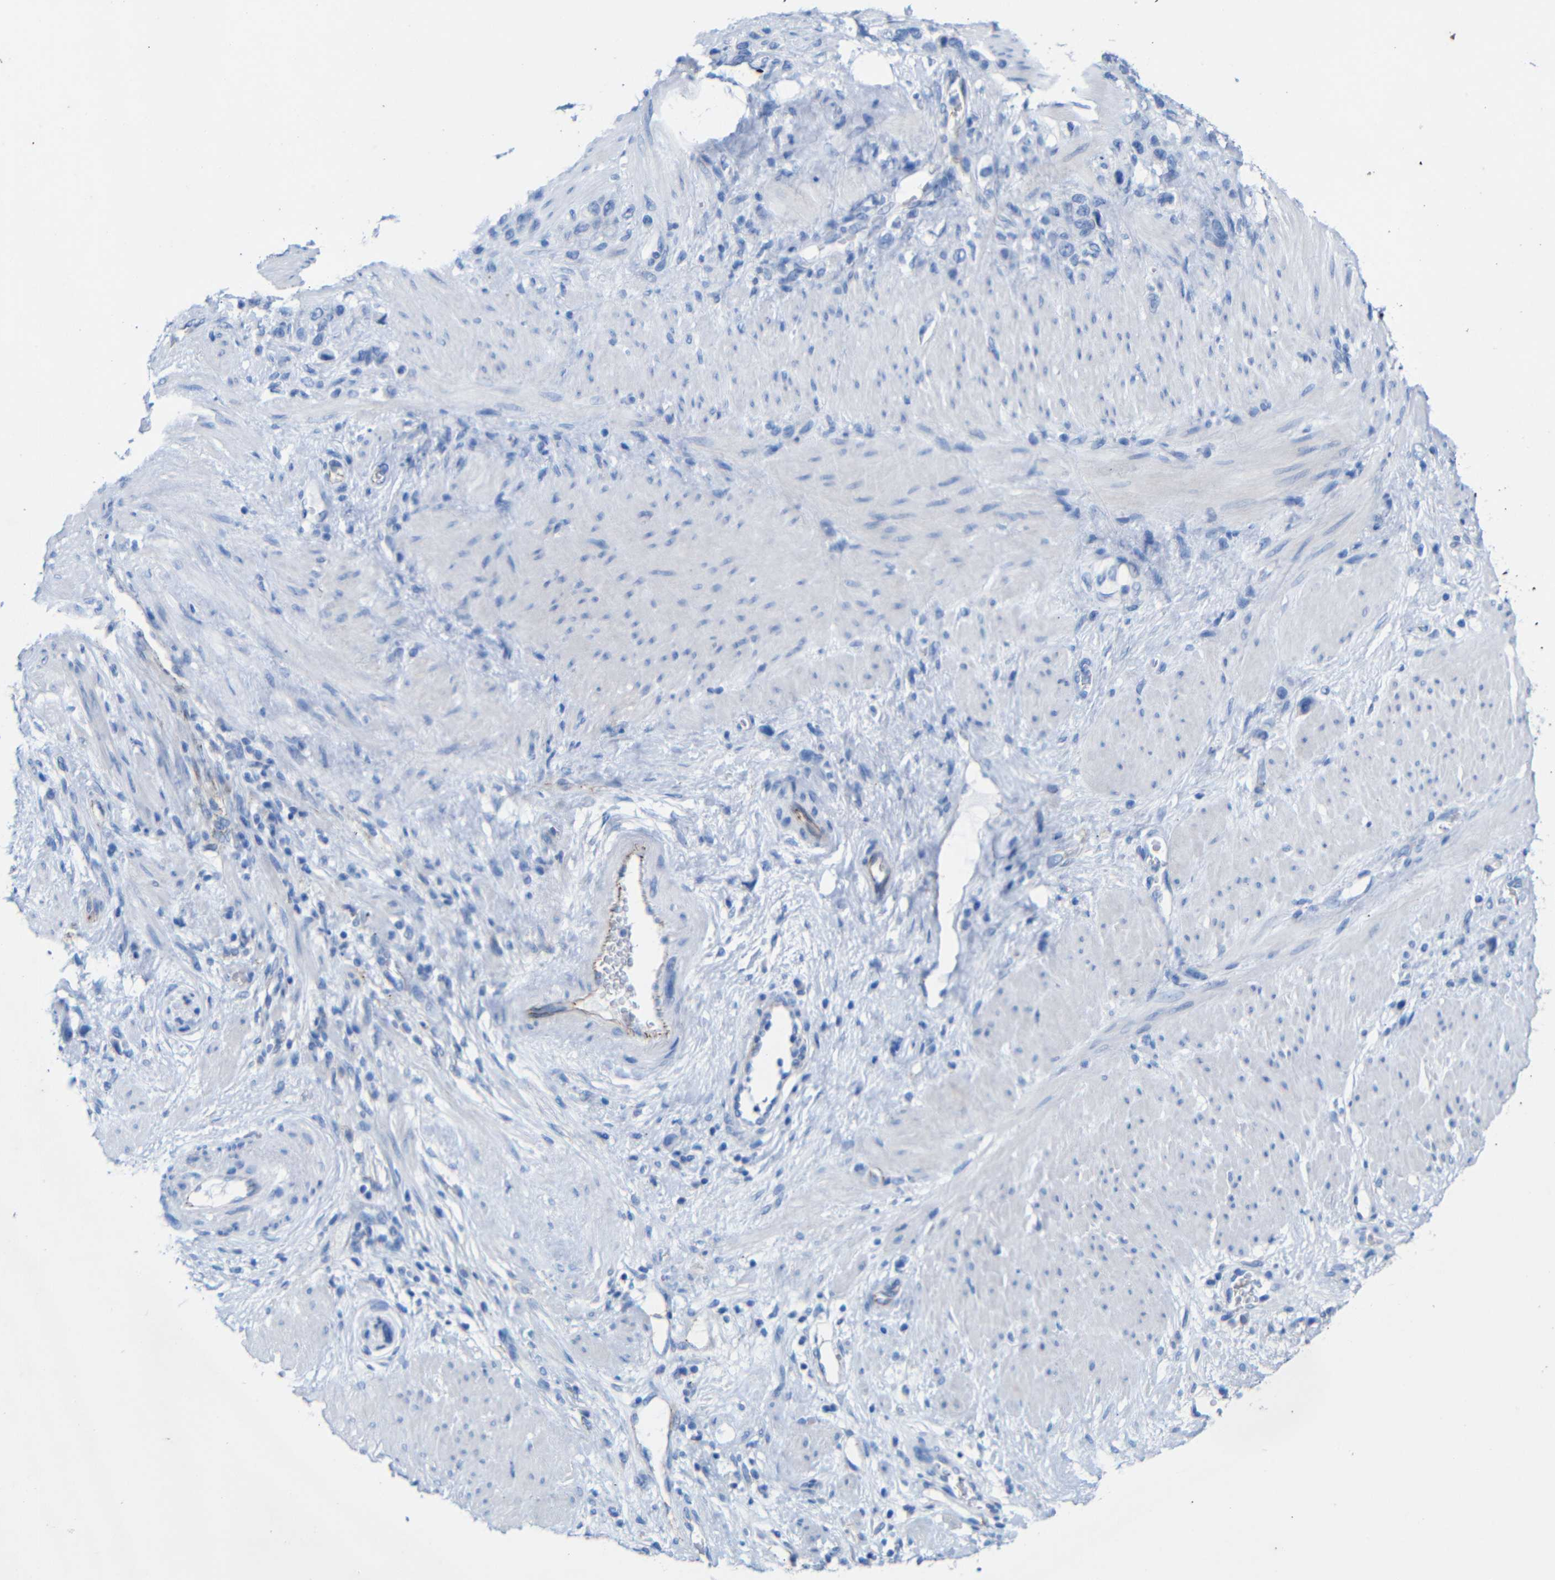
{"staining": {"intensity": "negative", "quantity": "none", "location": "none"}, "tissue": "stomach cancer", "cell_type": "Tumor cells", "image_type": "cancer", "snomed": [{"axis": "morphology", "description": "Adenocarcinoma, NOS"}, {"axis": "morphology", "description": "Adenocarcinoma, High grade"}, {"axis": "topography", "description": "Stomach, upper"}, {"axis": "topography", "description": "Stomach, lower"}], "caption": "Tumor cells are negative for brown protein staining in stomach cancer (adenocarcinoma).", "gene": "CGNL1", "patient": {"sex": "female", "age": 65}}